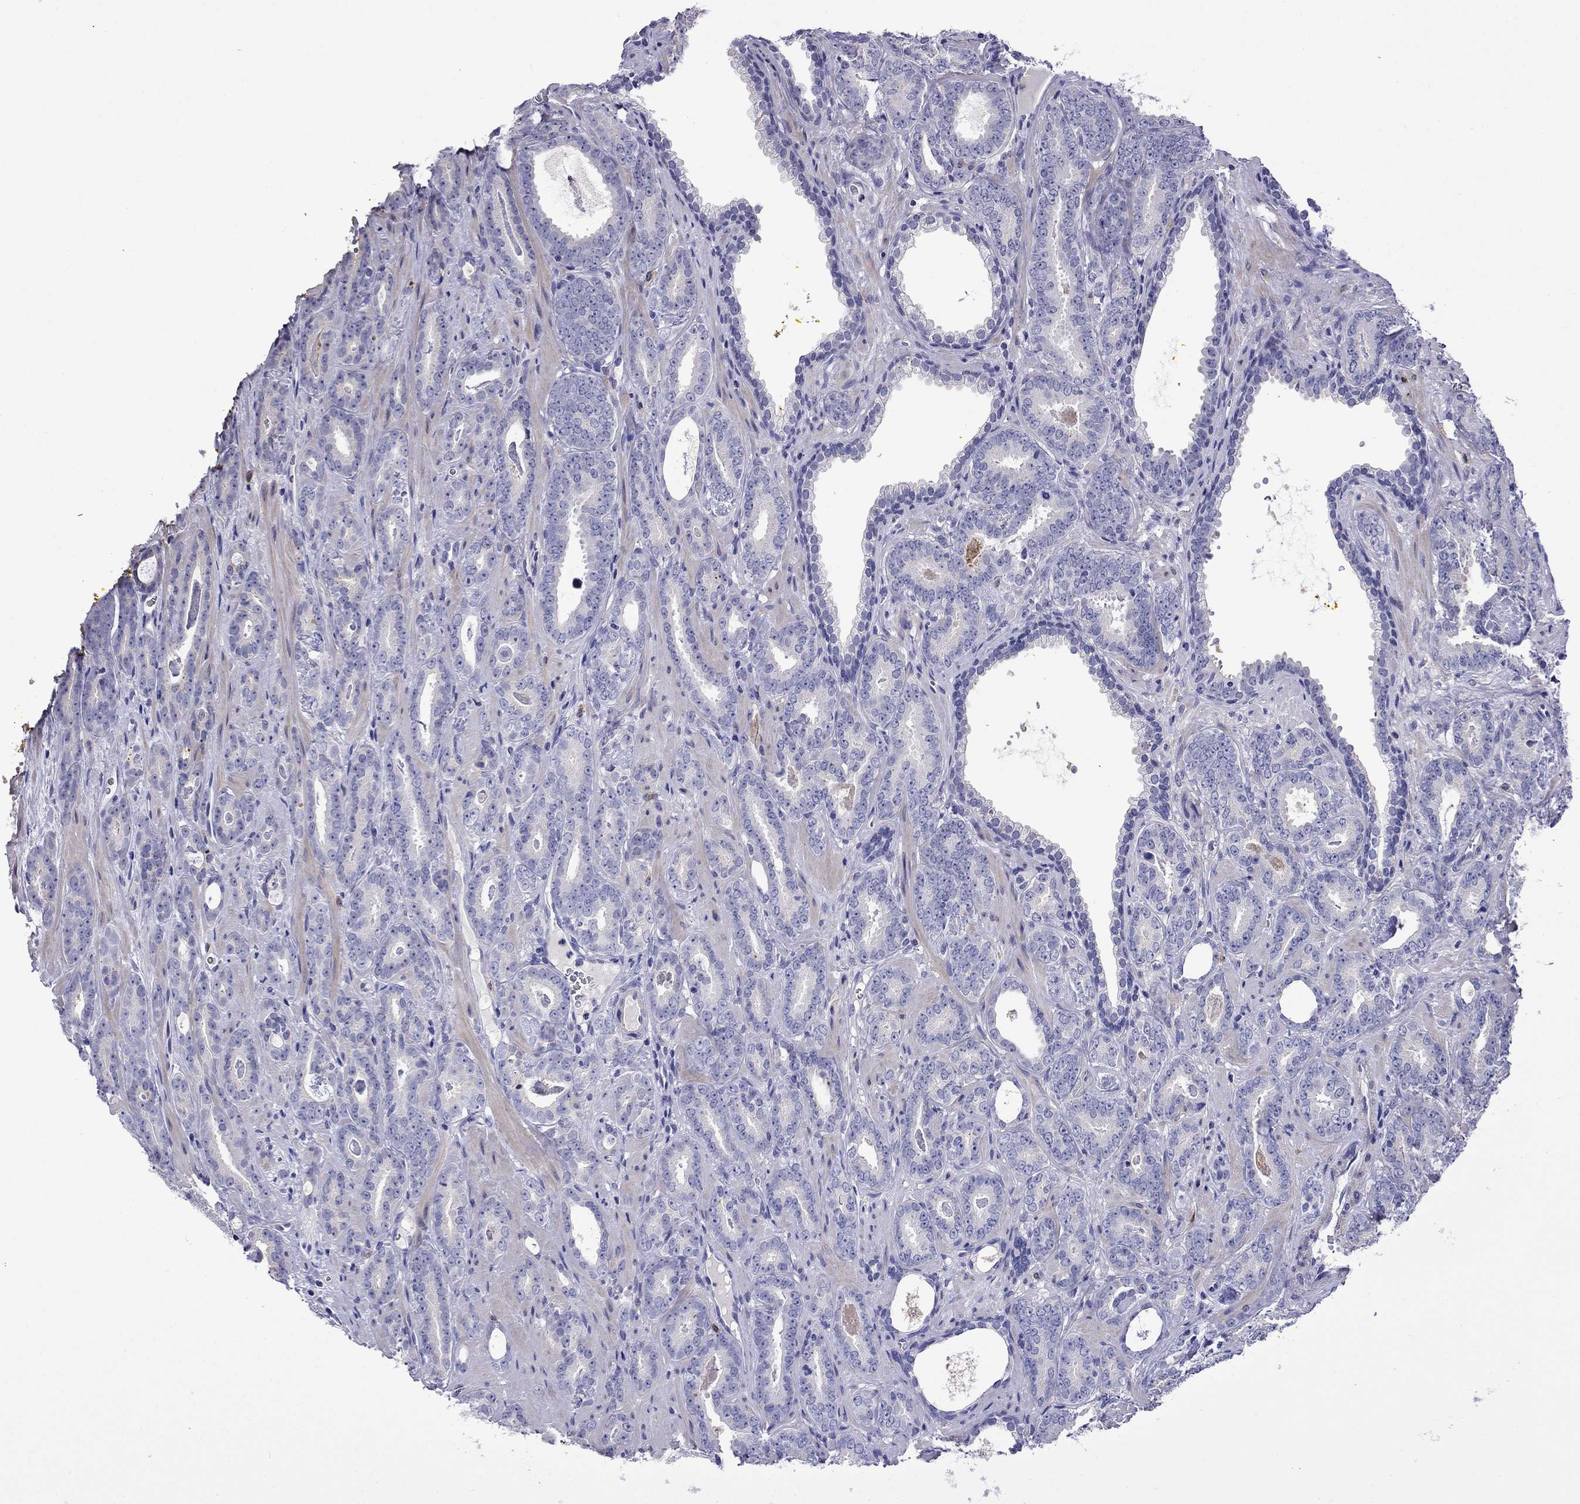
{"staining": {"intensity": "negative", "quantity": "none", "location": "none"}, "tissue": "prostate cancer", "cell_type": "Tumor cells", "image_type": "cancer", "snomed": [{"axis": "morphology", "description": "Adenocarcinoma, Medium grade"}, {"axis": "topography", "description": "Prostate and seminal vesicle, NOS"}, {"axis": "topography", "description": "Prostate"}], "caption": "This micrograph is of prostate cancer (adenocarcinoma (medium-grade)) stained with IHC to label a protein in brown with the nuclei are counter-stained blue. There is no staining in tumor cells. (Brightfield microscopy of DAB (3,3'-diaminobenzidine) immunohistochemistry at high magnification).", "gene": "STAR", "patient": {"sex": "male", "age": 54}}